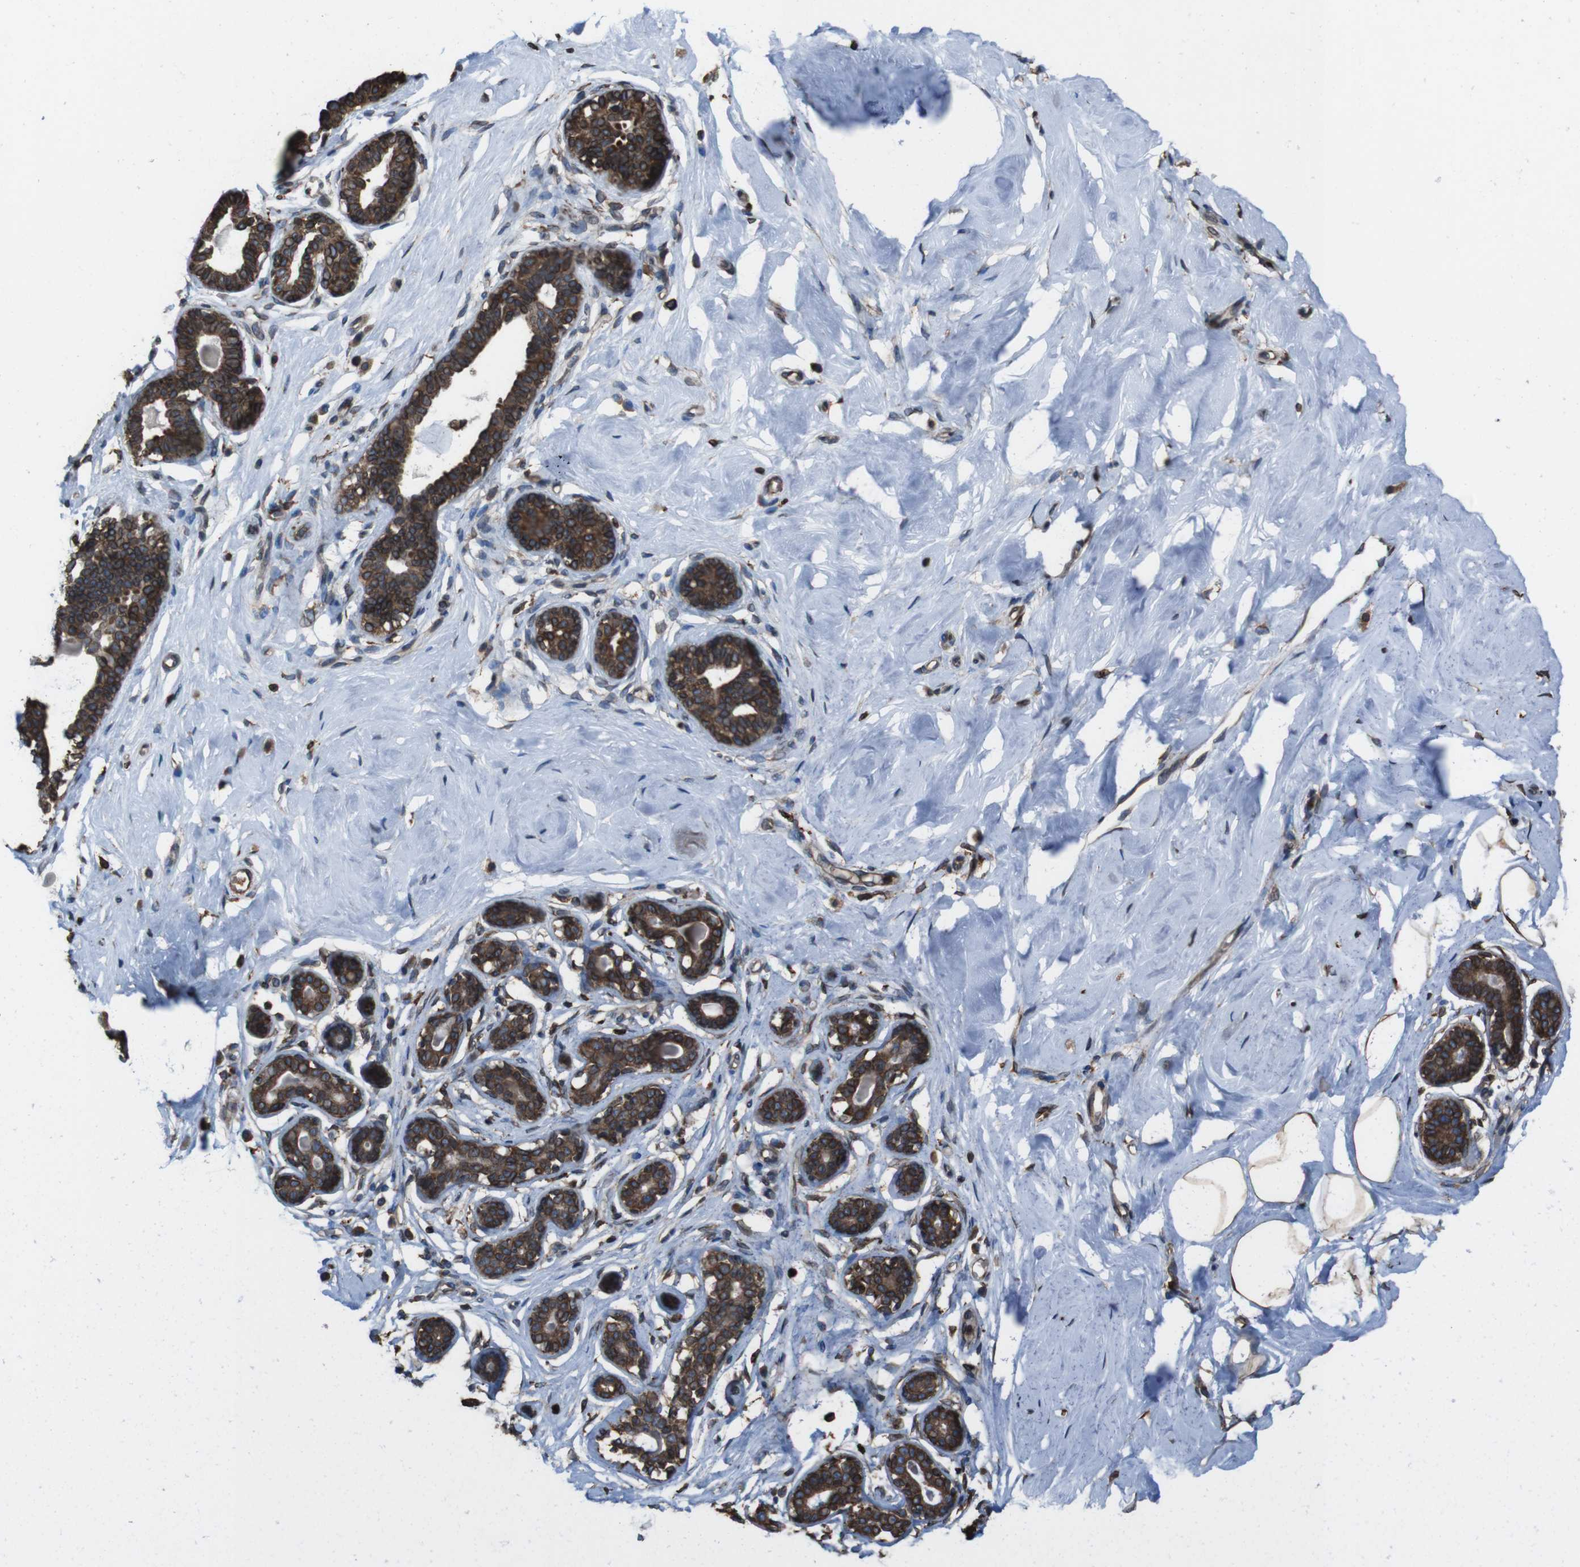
{"staining": {"intensity": "strong", "quantity": ">75%", "location": "cytoplasmic/membranous"}, "tissue": "breast", "cell_type": "Adipocytes", "image_type": "normal", "snomed": [{"axis": "morphology", "description": "Normal tissue, NOS"}, {"axis": "topography", "description": "Breast"}], "caption": "Immunohistochemical staining of unremarkable breast exhibits >75% levels of strong cytoplasmic/membranous protein staining in about >75% of adipocytes. The staining is performed using DAB brown chromogen to label protein expression. The nuclei are counter-stained blue using hematoxylin.", "gene": "APMAP", "patient": {"sex": "female", "age": 23}}